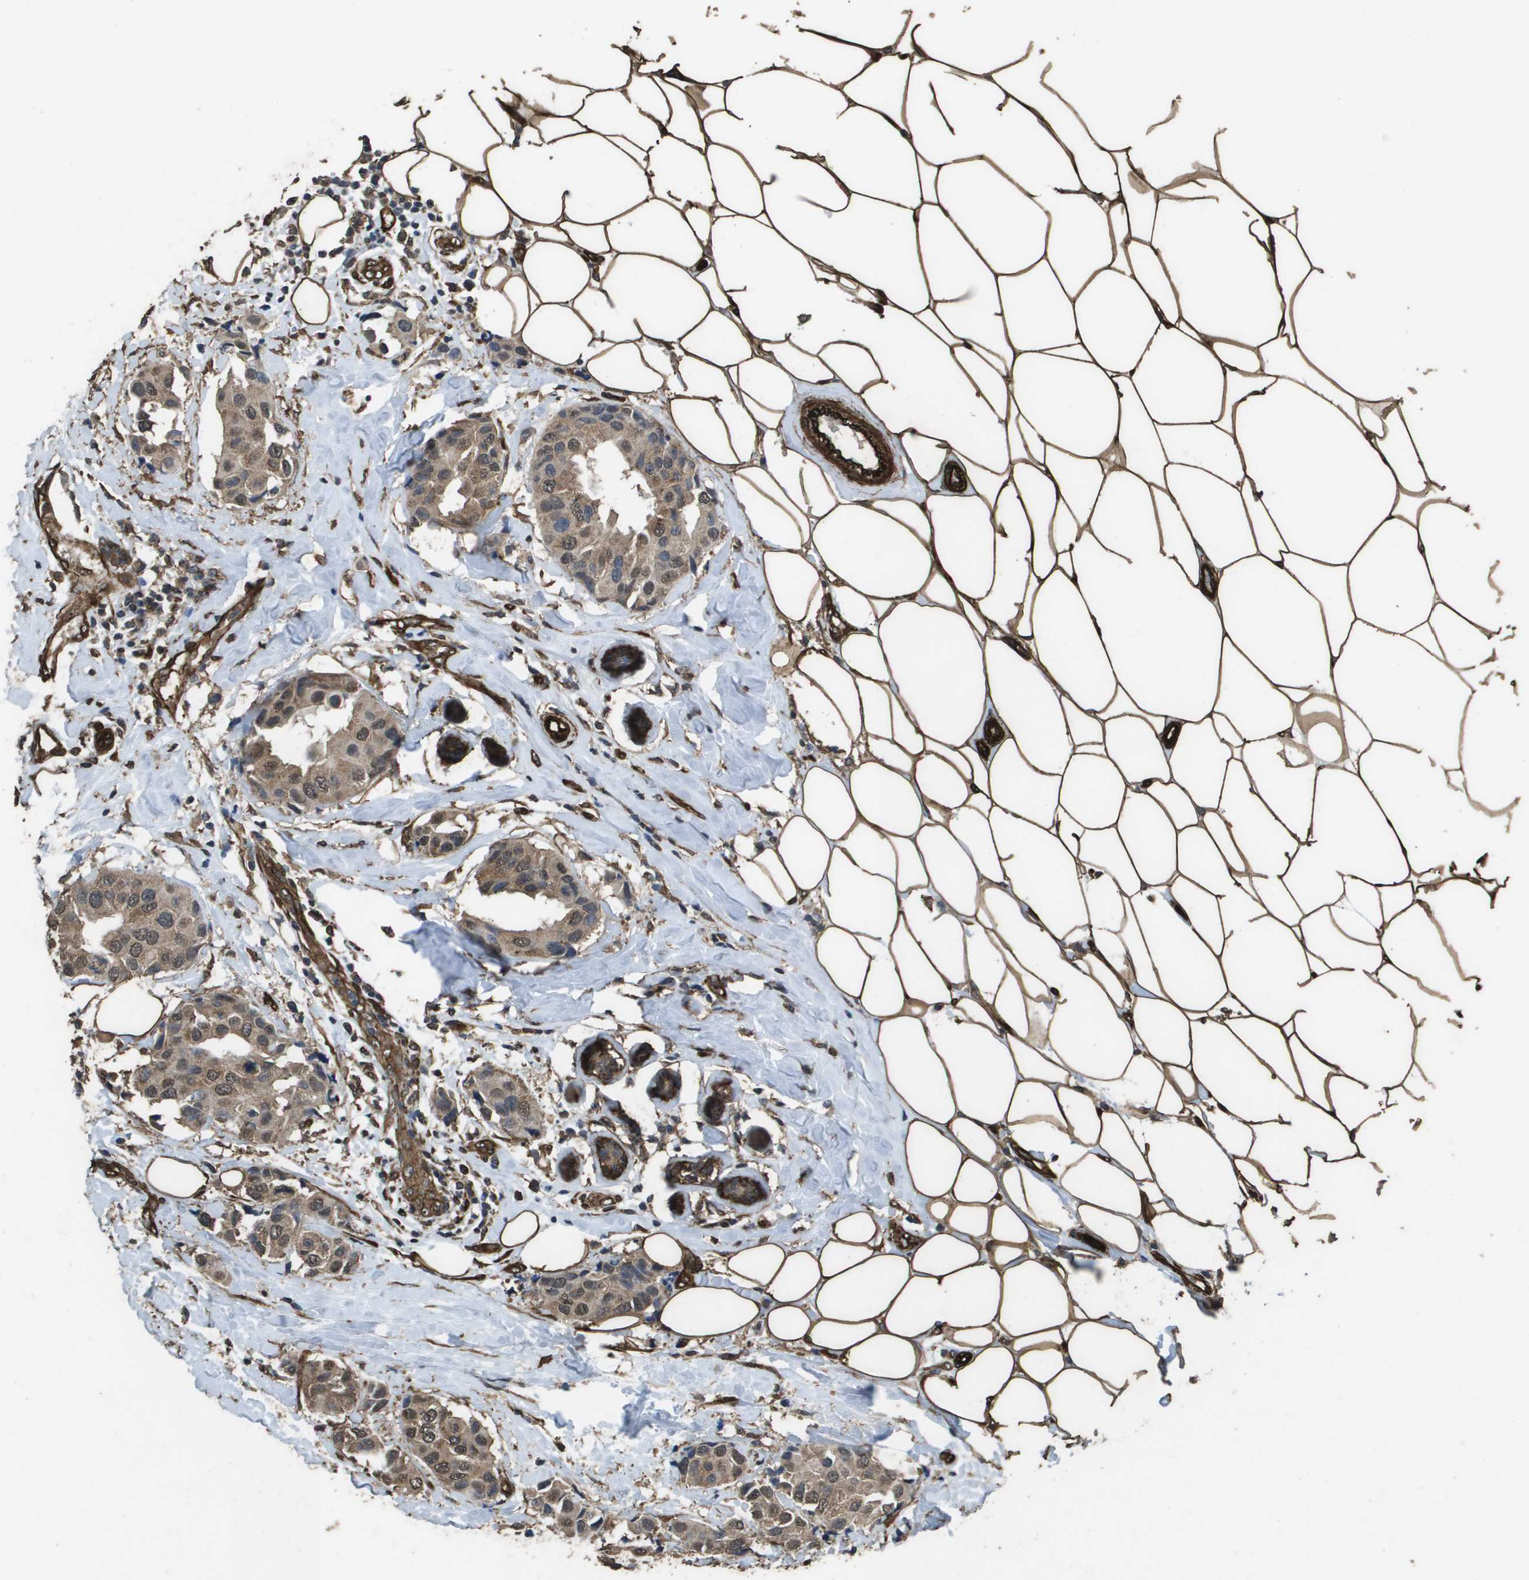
{"staining": {"intensity": "moderate", "quantity": ">75%", "location": "cytoplasmic/membranous,nuclear"}, "tissue": "breast cancer", "cell_type": "Tumor cells", "image_type": "cancer", "snomed": [{"axis": "morphology", "description": "Normal tissue, NOS"}, {"axis": "morphology", "description": "Duct carcinoma"}, {"axis": "topography", "description": "Breast"}], "caption": "A histopathology image of human breast infiltrating ductal carcinoma stained for a protein shows moderate cytoplasmic/membranous and nuclear brown staining in tumor cells.", "gene": "AAMP", "patient": {"sex": "female", "age": 39}}